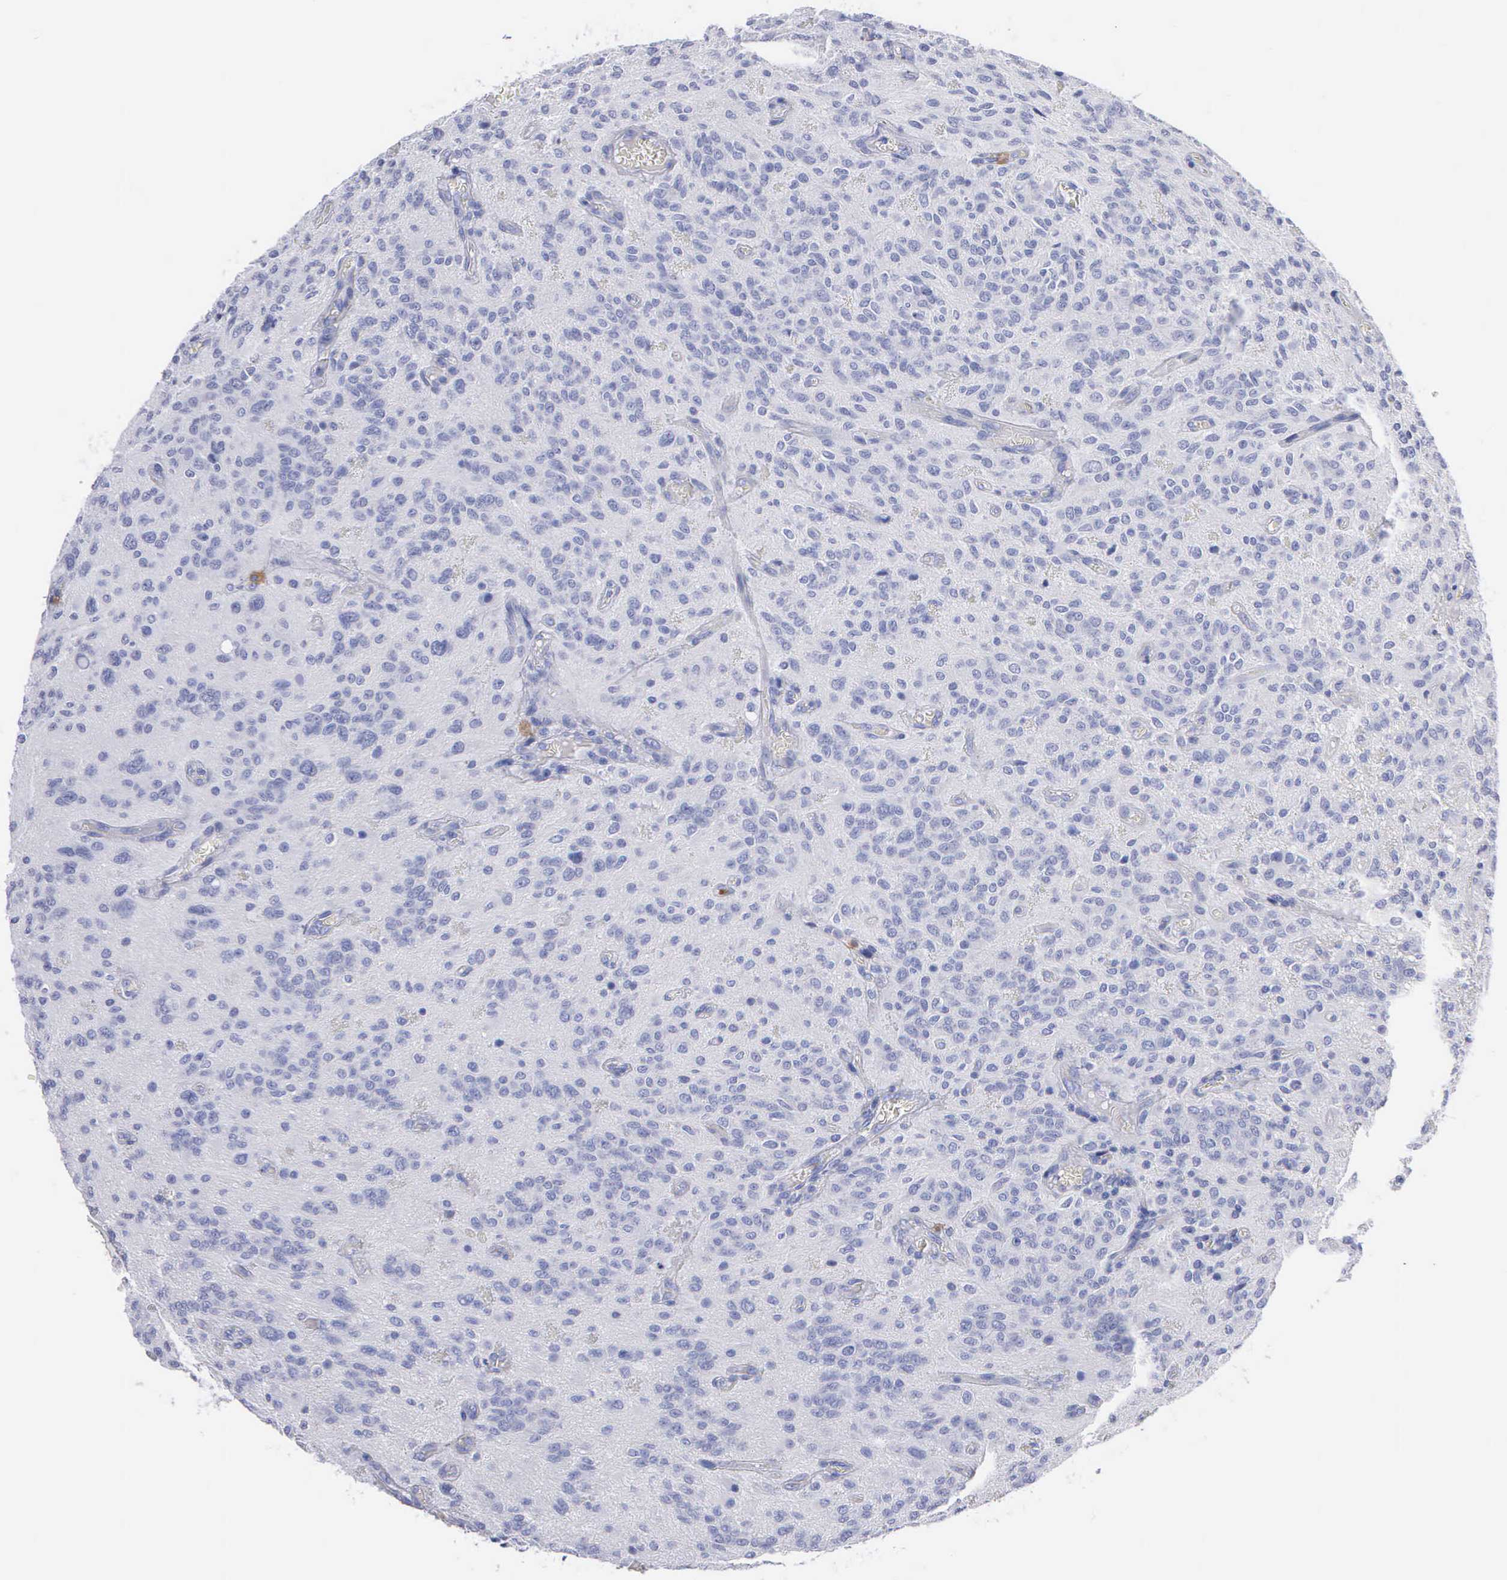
{"staining": {"intensity": "negative", "quantity": "none", "location": "none"}, "tissue": "glioma", "cell_type": "Tumor cells", "image_type": "cancer", "snomed": [{"axis": "morphology", "description": "Glioma, malignant, Low grade"}, {"axis": "topography", "description": "Brain"}], "caption": "Tumor cells are negative for protein expression in human malignant low-grade glioma. (DAB immunohistochemistry, high magnification).", "gene": "CTSG", "patient": {"sex": "female", "age": 15}}